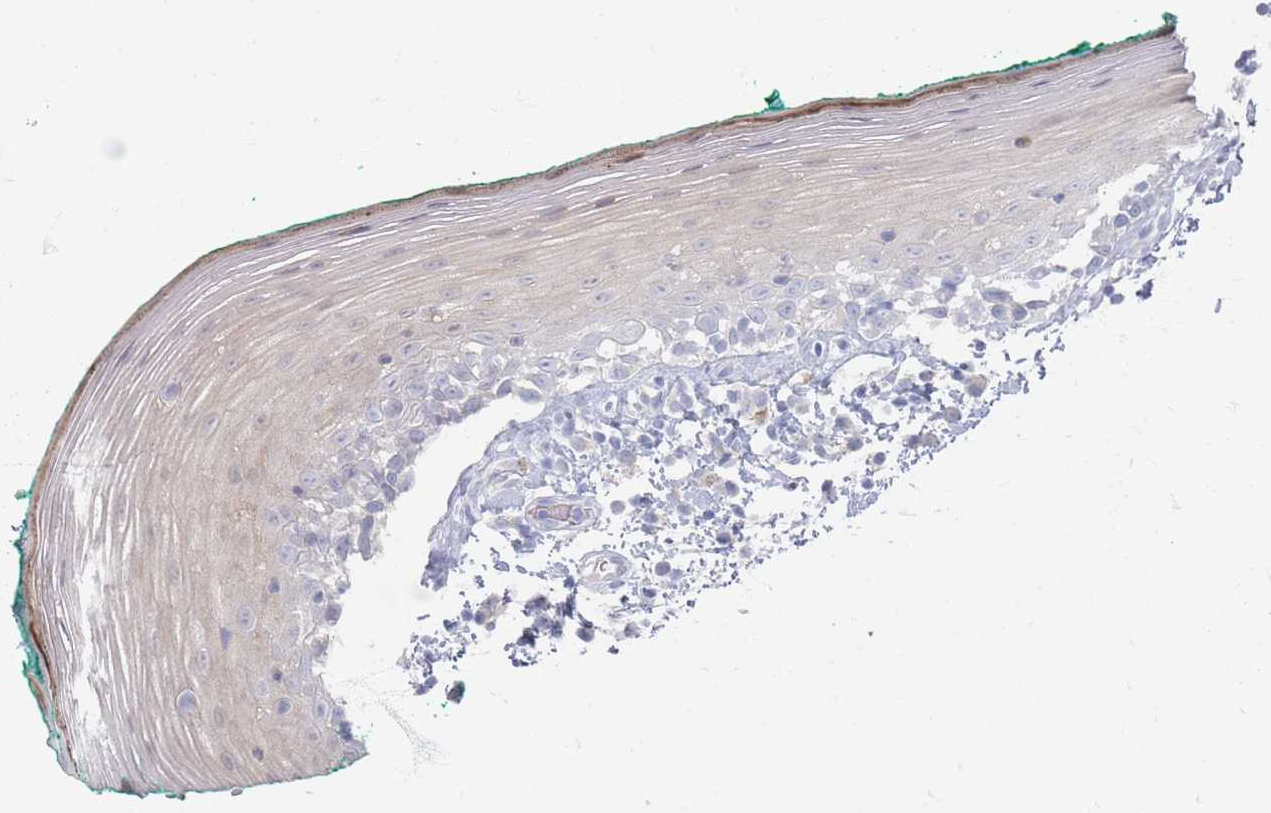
{"staining": {"intensity": "weak", "quantity": "<25%", "location": "cytoplasmic/membranous,nuclear"}, "tissue": "oral mucosa", "cell_type": "Squamous epithelial cells", "image_type": "normal", "snomed": [{"axis": "morphology", "description": "Normal tissue, NOS"}, {"axis": "topography", "description": "Oral tissue"}], "caption": "The photomicrograph reveals no staining of squamous epithelial cells in benign oral mucosa.", "gene": "CD37", "patient": {"sex": "female", "age": 83}}